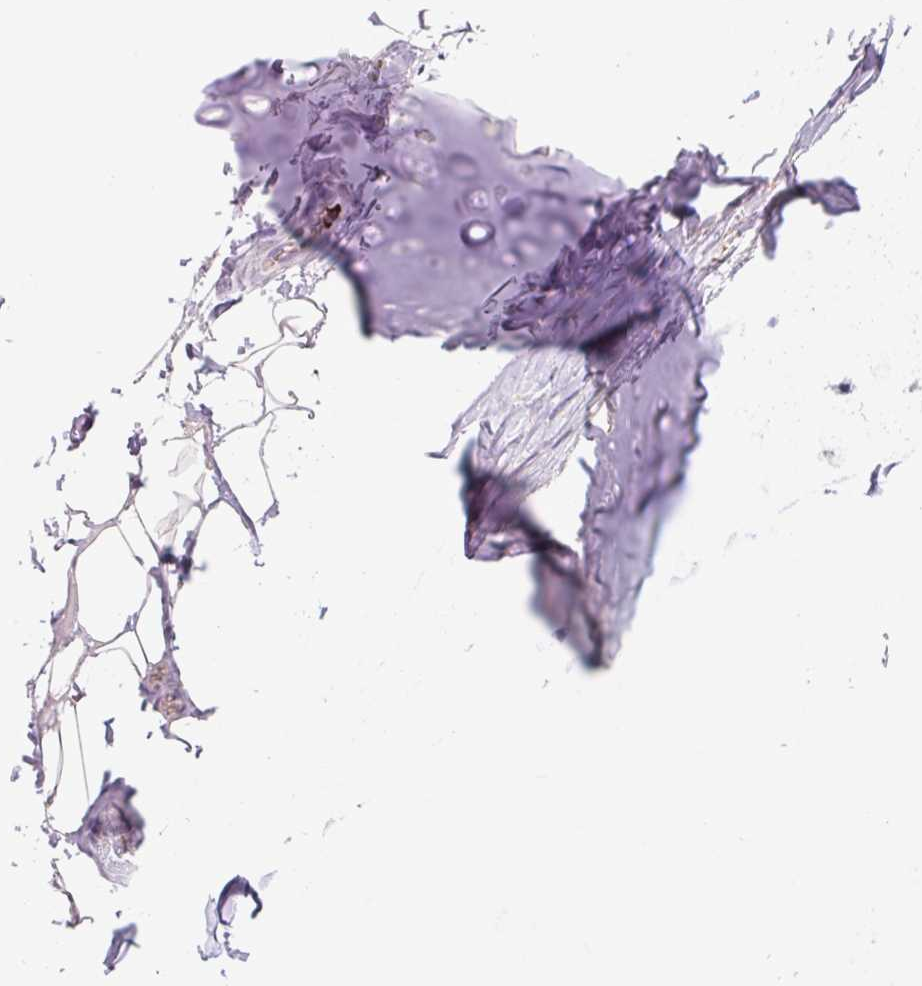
{"staining": {"intensity": "negative", "quantity": "none", "location": "none"}, "tissue": "adipose tissue", "cell_type": "Adipocytes", "image_type": "normal", "snomed": [{"axis": "morphology", "description": "Normal tissue, NOS"}, {"axis": "topography", "description": "Cartilage tissue"}, {"axis": "topography", "description": "Bronchus"}, {"axis": "topography", "description": "Peripheral nerve tissue"}], "caption": "DAB (3,3'-diaminobenzidine) immunohistochemical staining of unremarkable human adipose tissue demonstrates no significant expression in adipocytes.", "gene": "SH2D6", "patient": {"sex": "male", "age": 67}}